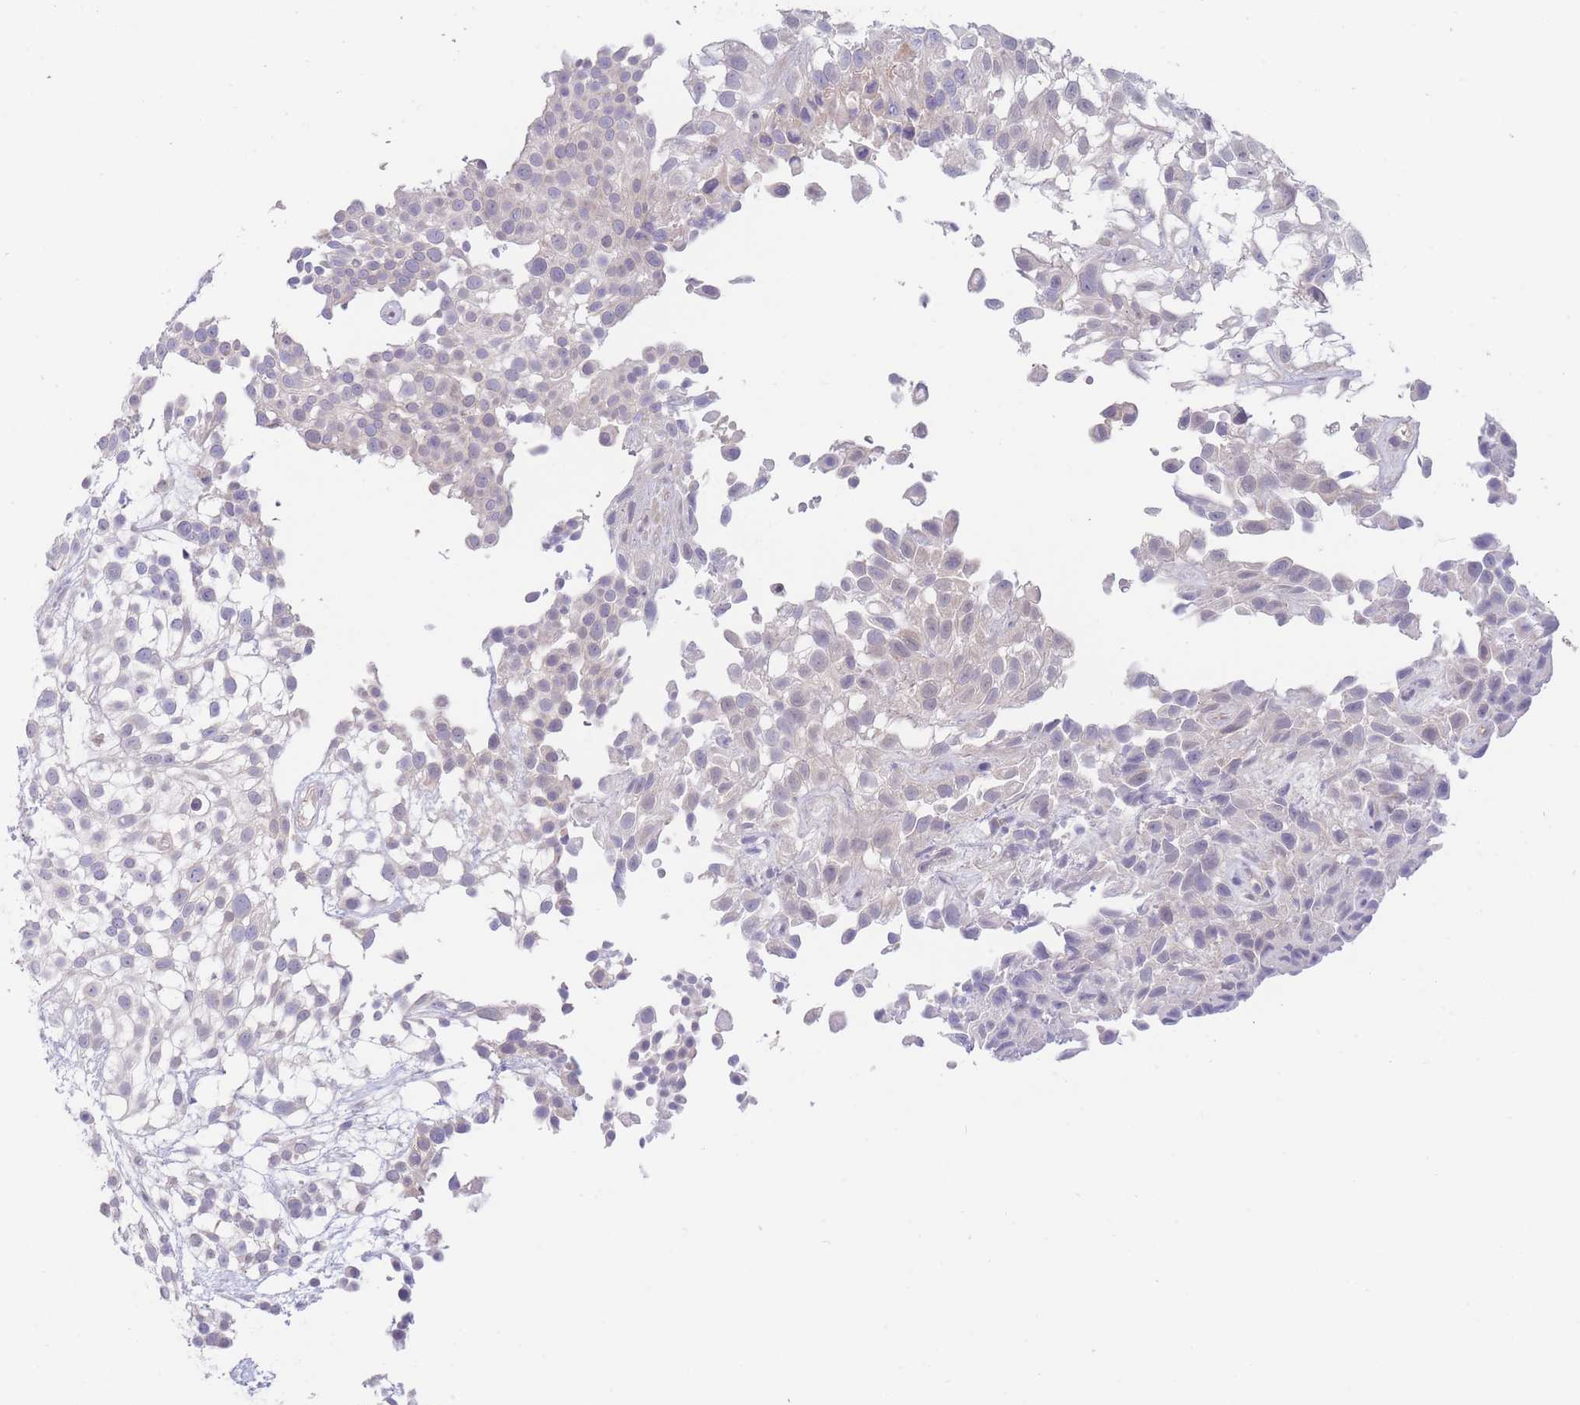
{"staining": {"intensity": "negative", "quantity": "none", "location": "none"}, "tissue": "urothelial cancer", "cell_type": "Tumor cells", "image_type": "cancer", "snomed": [{"axis": "morphology", "description": "Urothelial carcinoma, High grade"}, {"axis": "topography", "description": "Urinary bladder"}], "caption": "Histopathology image shows no protein expression in tumor cells of urothelial carcinoma (high-grade) tissue.", "gene": "ZNF281", "patient": {"sex": "male", "age": 56}}